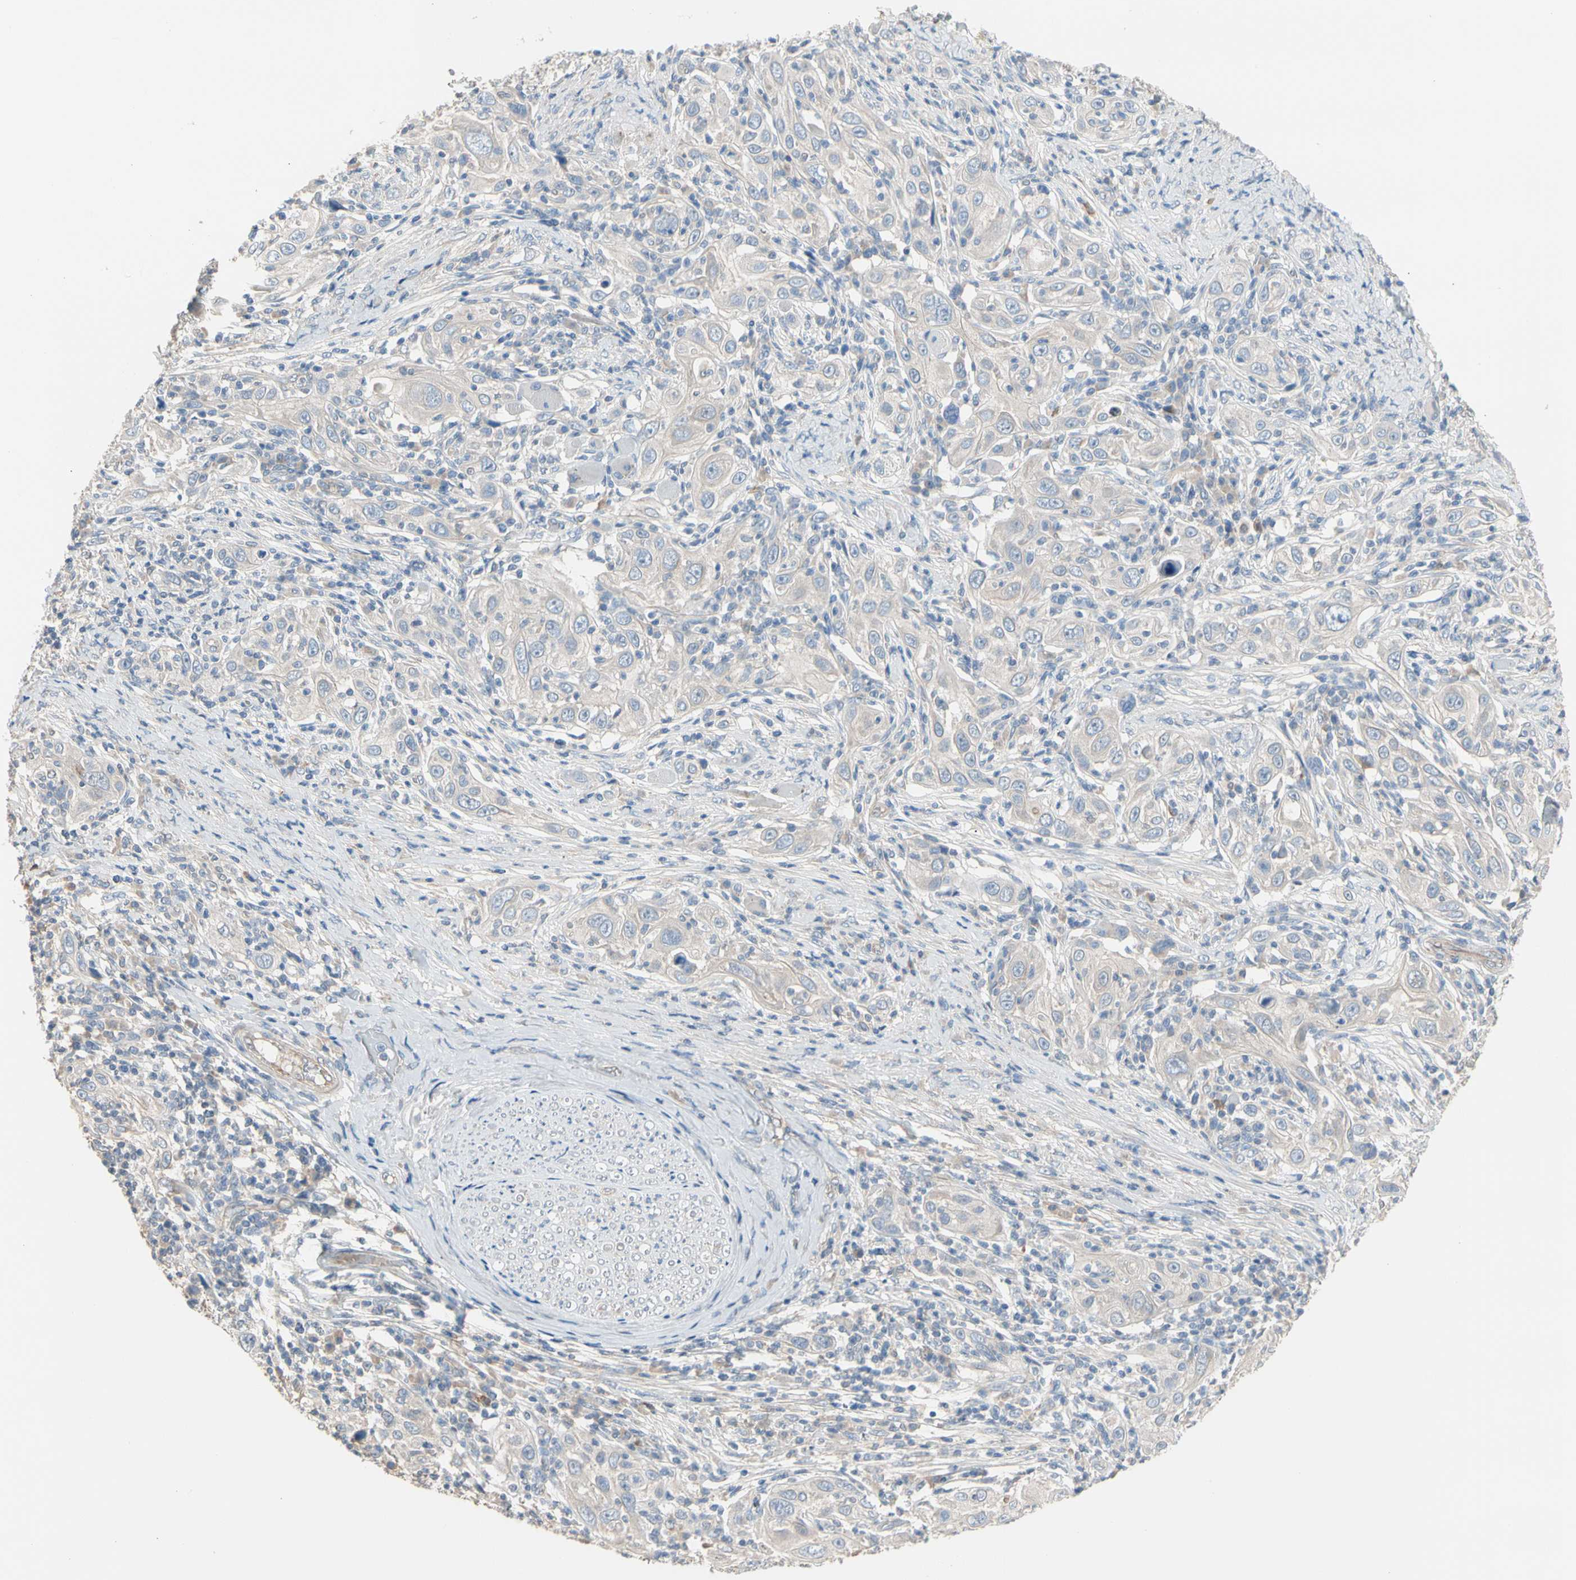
{"staining": {"intensity": "negative", "quantity": "none", "location": "none"}, "tissue": "skin cancer", "cell_type": "Tumor cells", "image_type": "cancer", "snomed": [{"axis": "morphology", "description": "Squamous cell carcinoma, NOS"}, {"axis": "topography", "description": "Skin"}], "caption": "Photomicrograph shows no significant protein staining in tumor cells of squamous cell carcinoma (skin).", "gene": "BBOX1", "patient": {"sex": "female", "age": 88}}